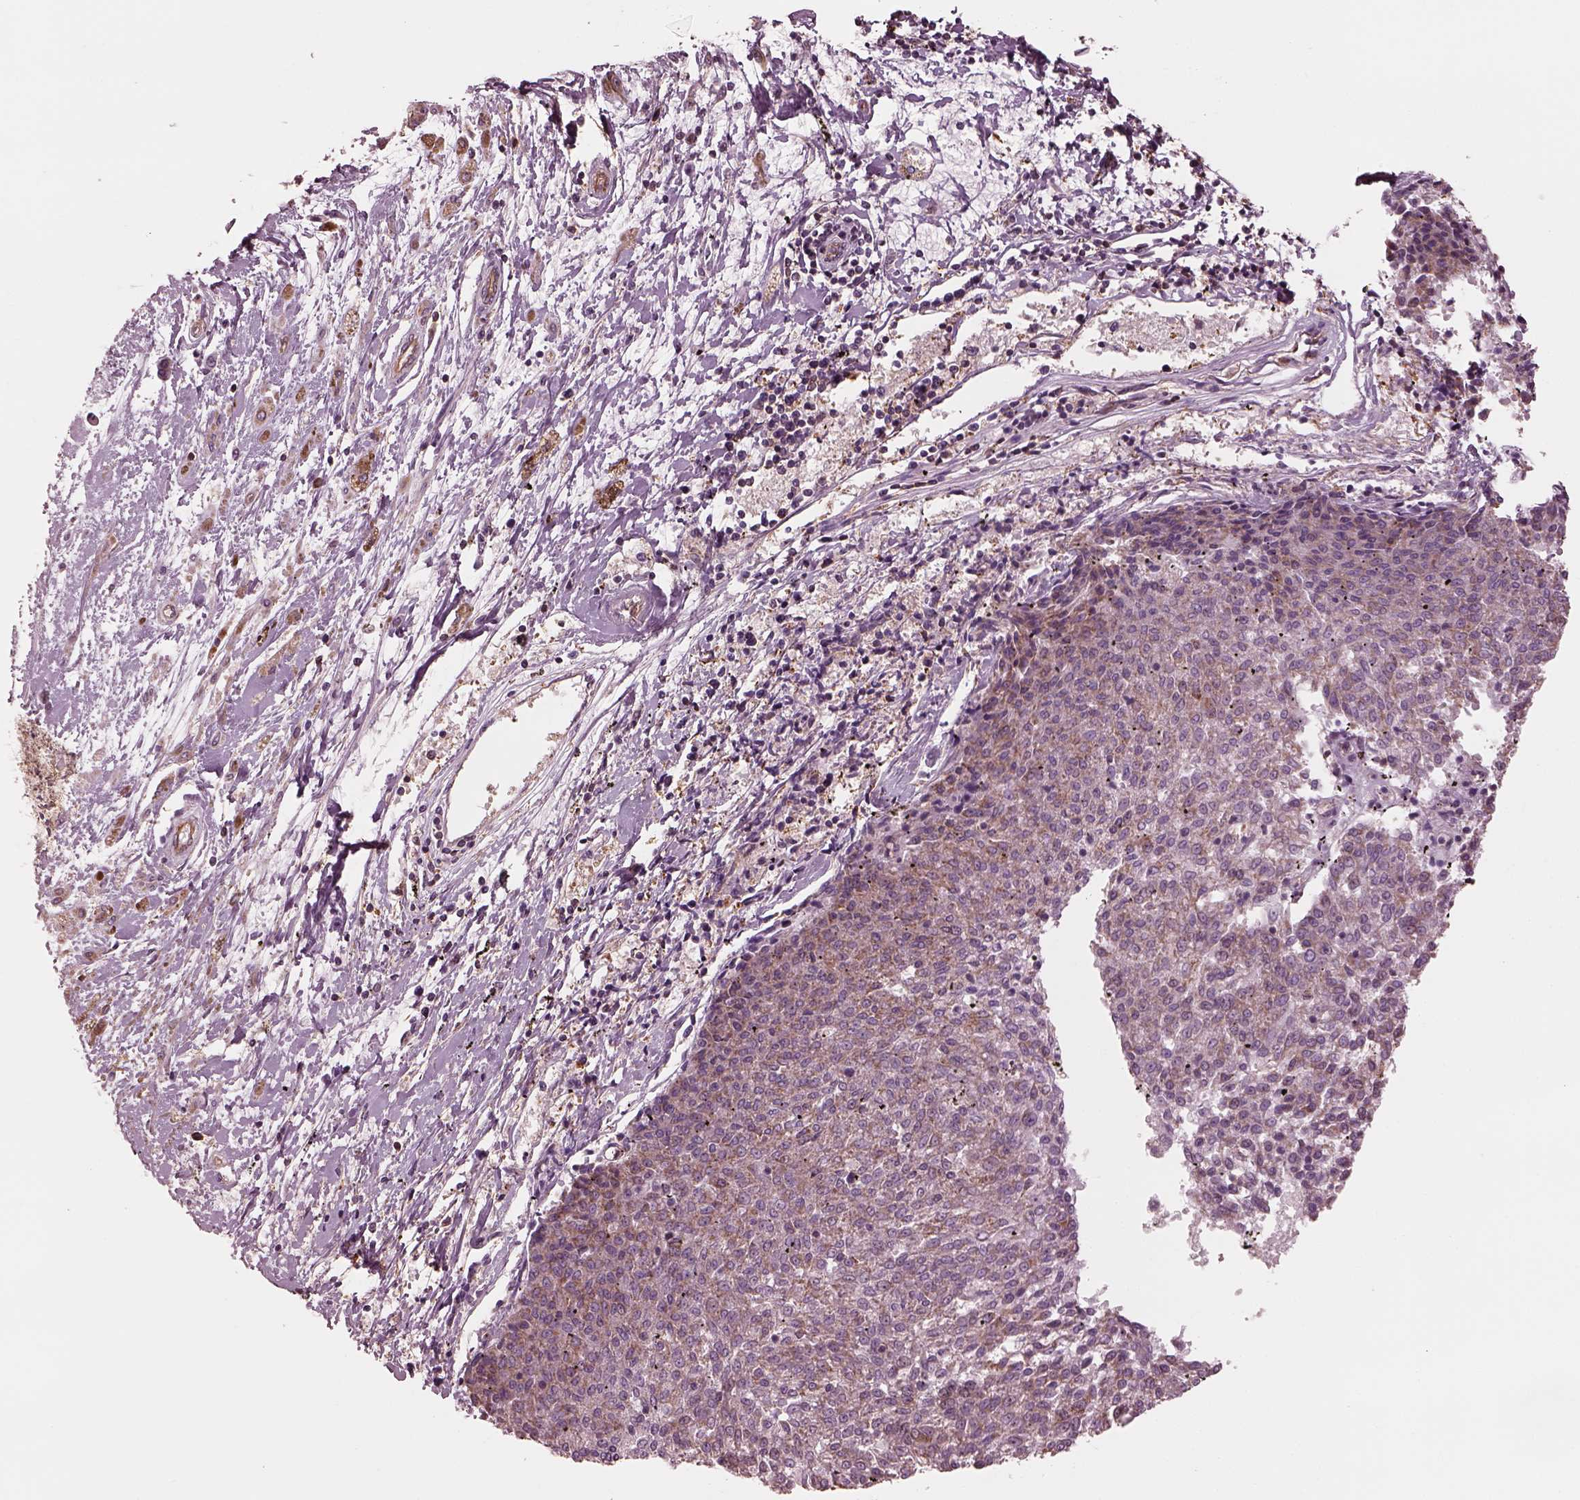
{"staining": {"intensity": "weak", "quantity": "<25%", "location": "cytoplasmic/membranous"}, "tissue": "melanoma", "cell_type": "Tumor cells", "image_type": "cancer", "snomed": [{"axis": "morphology", "description": "Malignant melanoma, NOS"}, {"axis": "topography", "description": "Skin"}], "caption": "Immunohistochemistry histopathology image of melanoma stained for a protein (brown), which reveals no positivity in tumor cells.", "gene": "STK33", "patient": {"sex": "female", "age": 72}}